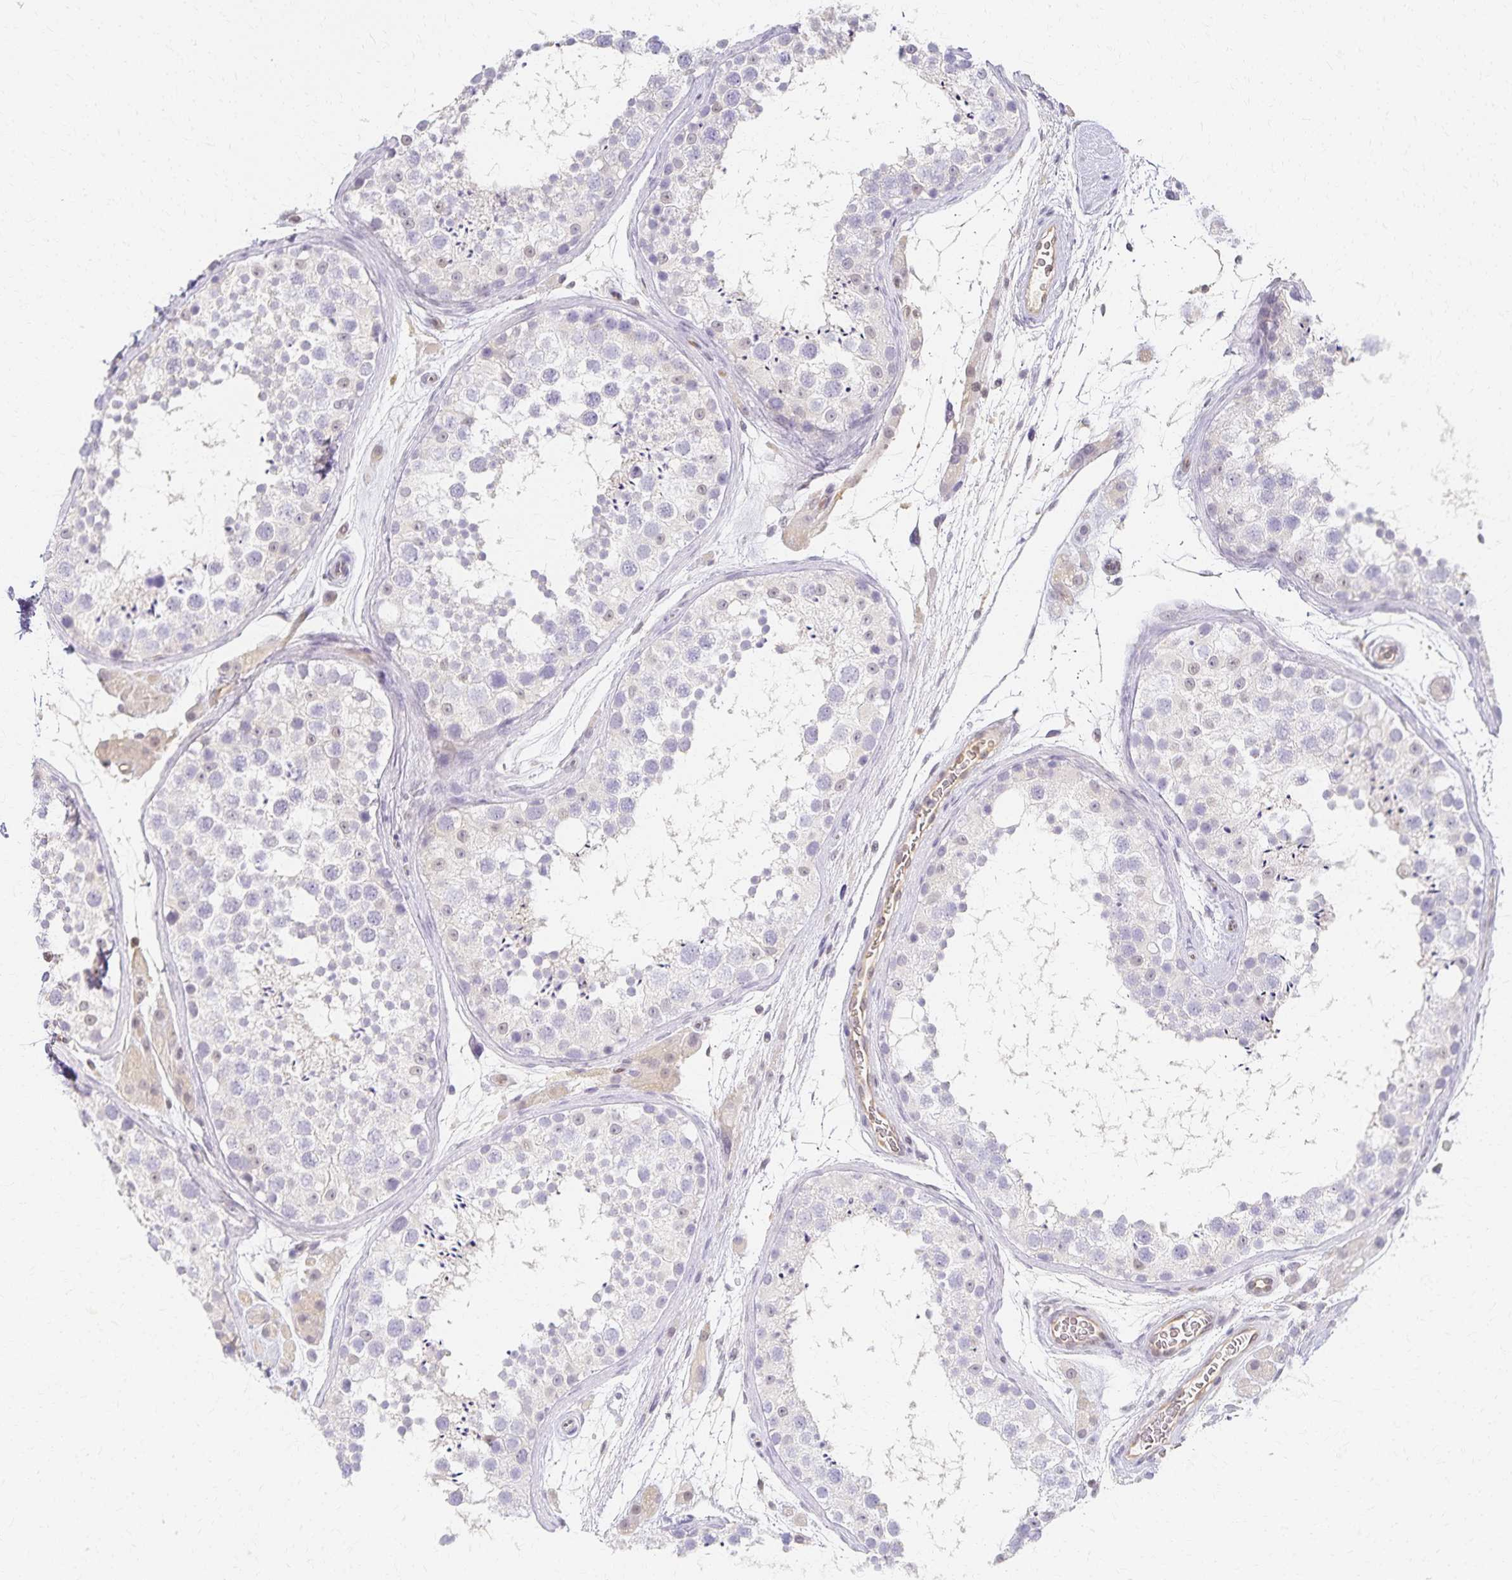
{"staining": {"intensity": "negative", "quantity": "none", "location": "none"}, "tissue": "testis", "cell_type": "Cells in seminiferous ducts", "image_type": "normal", "snomed": [{"axis": "morphology", "description": "Normal tissue, NOS"}, {"axis": "topography", "description": "Testis"}], "caption": "Cells in seminiferous ducts show no significant protein expression in unremarkable testis. (Immunohistochemistry (ihc), brightfield microscopy, high magnification).", "gene": "AZGP1", "patient": {"sex": "male", "age": 41}}